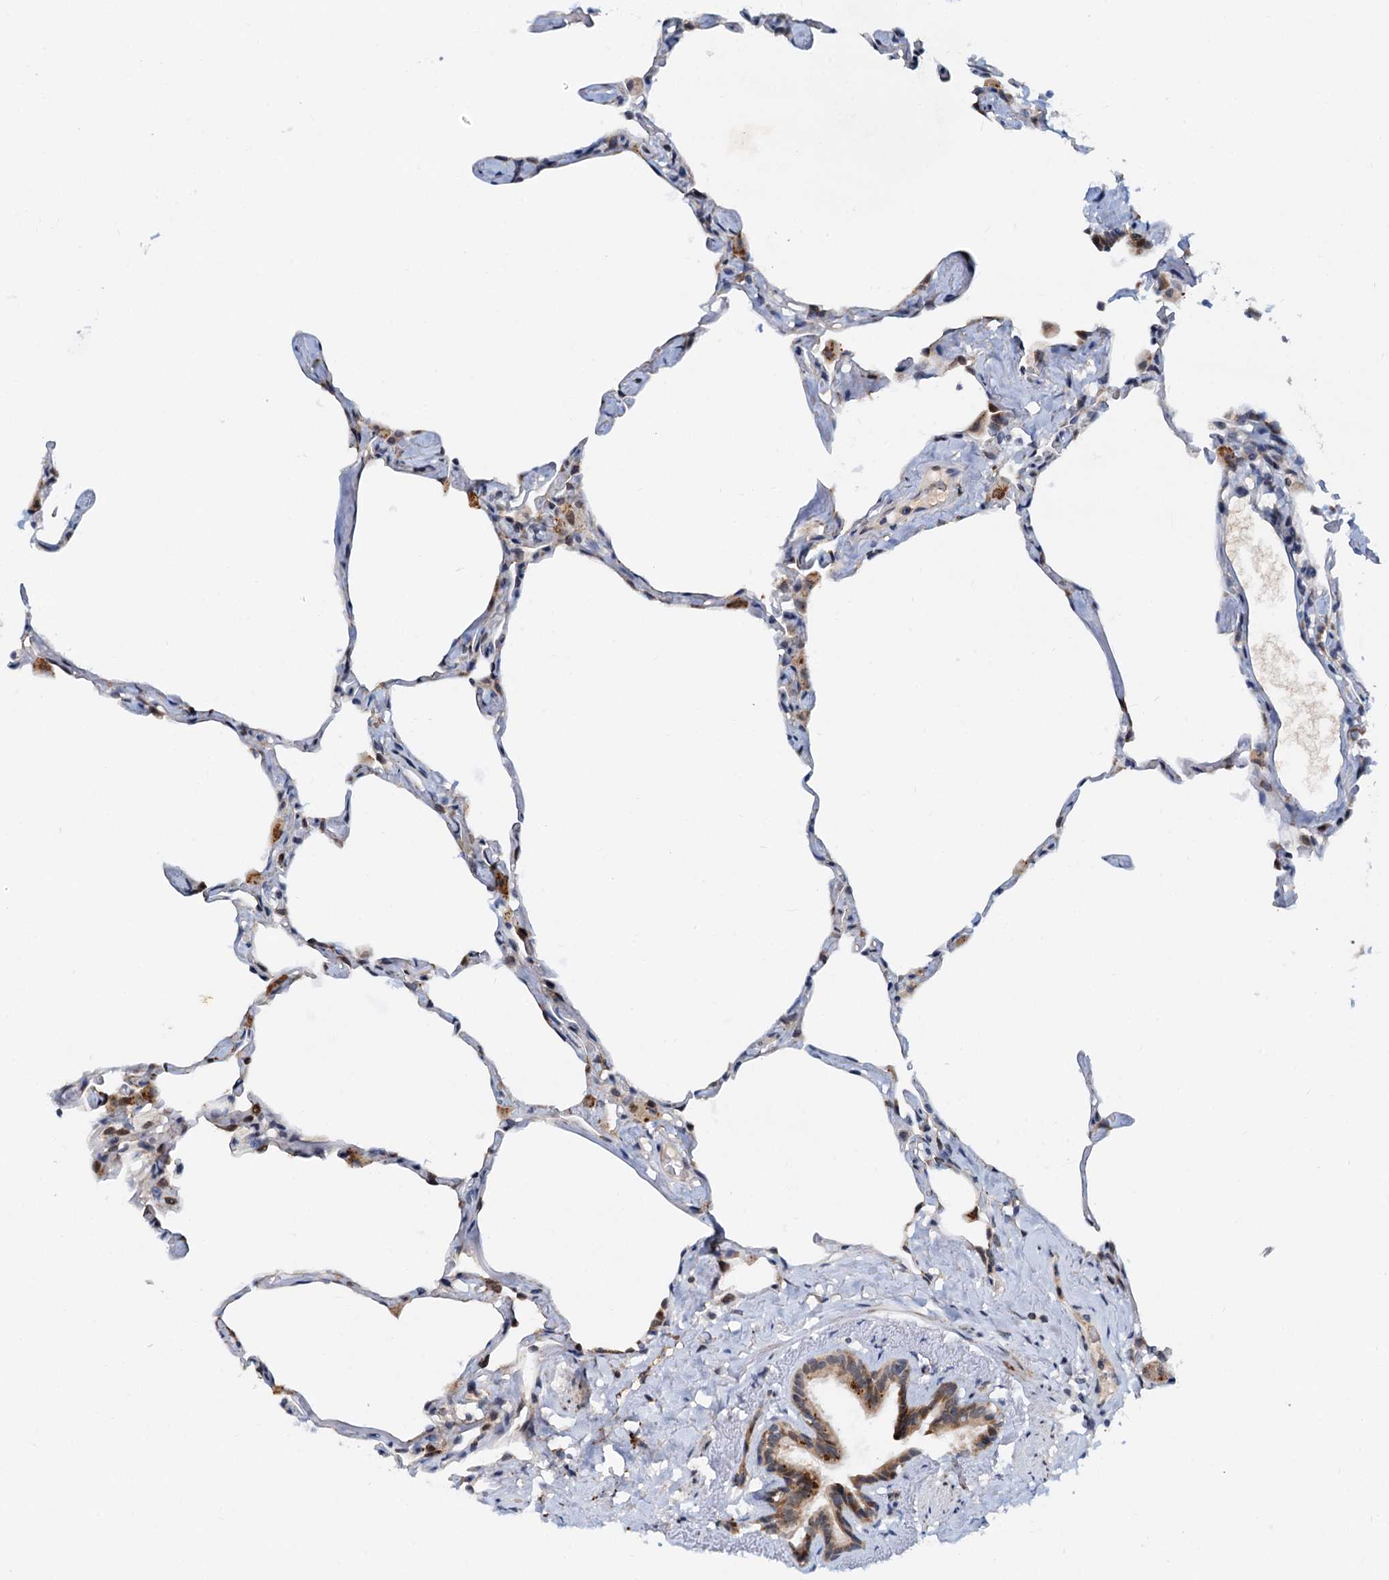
{"staining": {"intensity": "negative", "quantity": "none", "location": "none"}, "tissue": "lung", "cell_type": "Alveolar cells", "image_type": "normal", "snomed": [{"axis": "morphology", "description": "Normal tissue, NOS"}, {"axis": "topography", "description": "Lung"}], "caption": "This is an IHC histopathology image of benign human lung. There is no staining in alveolar cells.", "gene": "DNAJC21", "patient": {"sex": "male", "age": 65}}